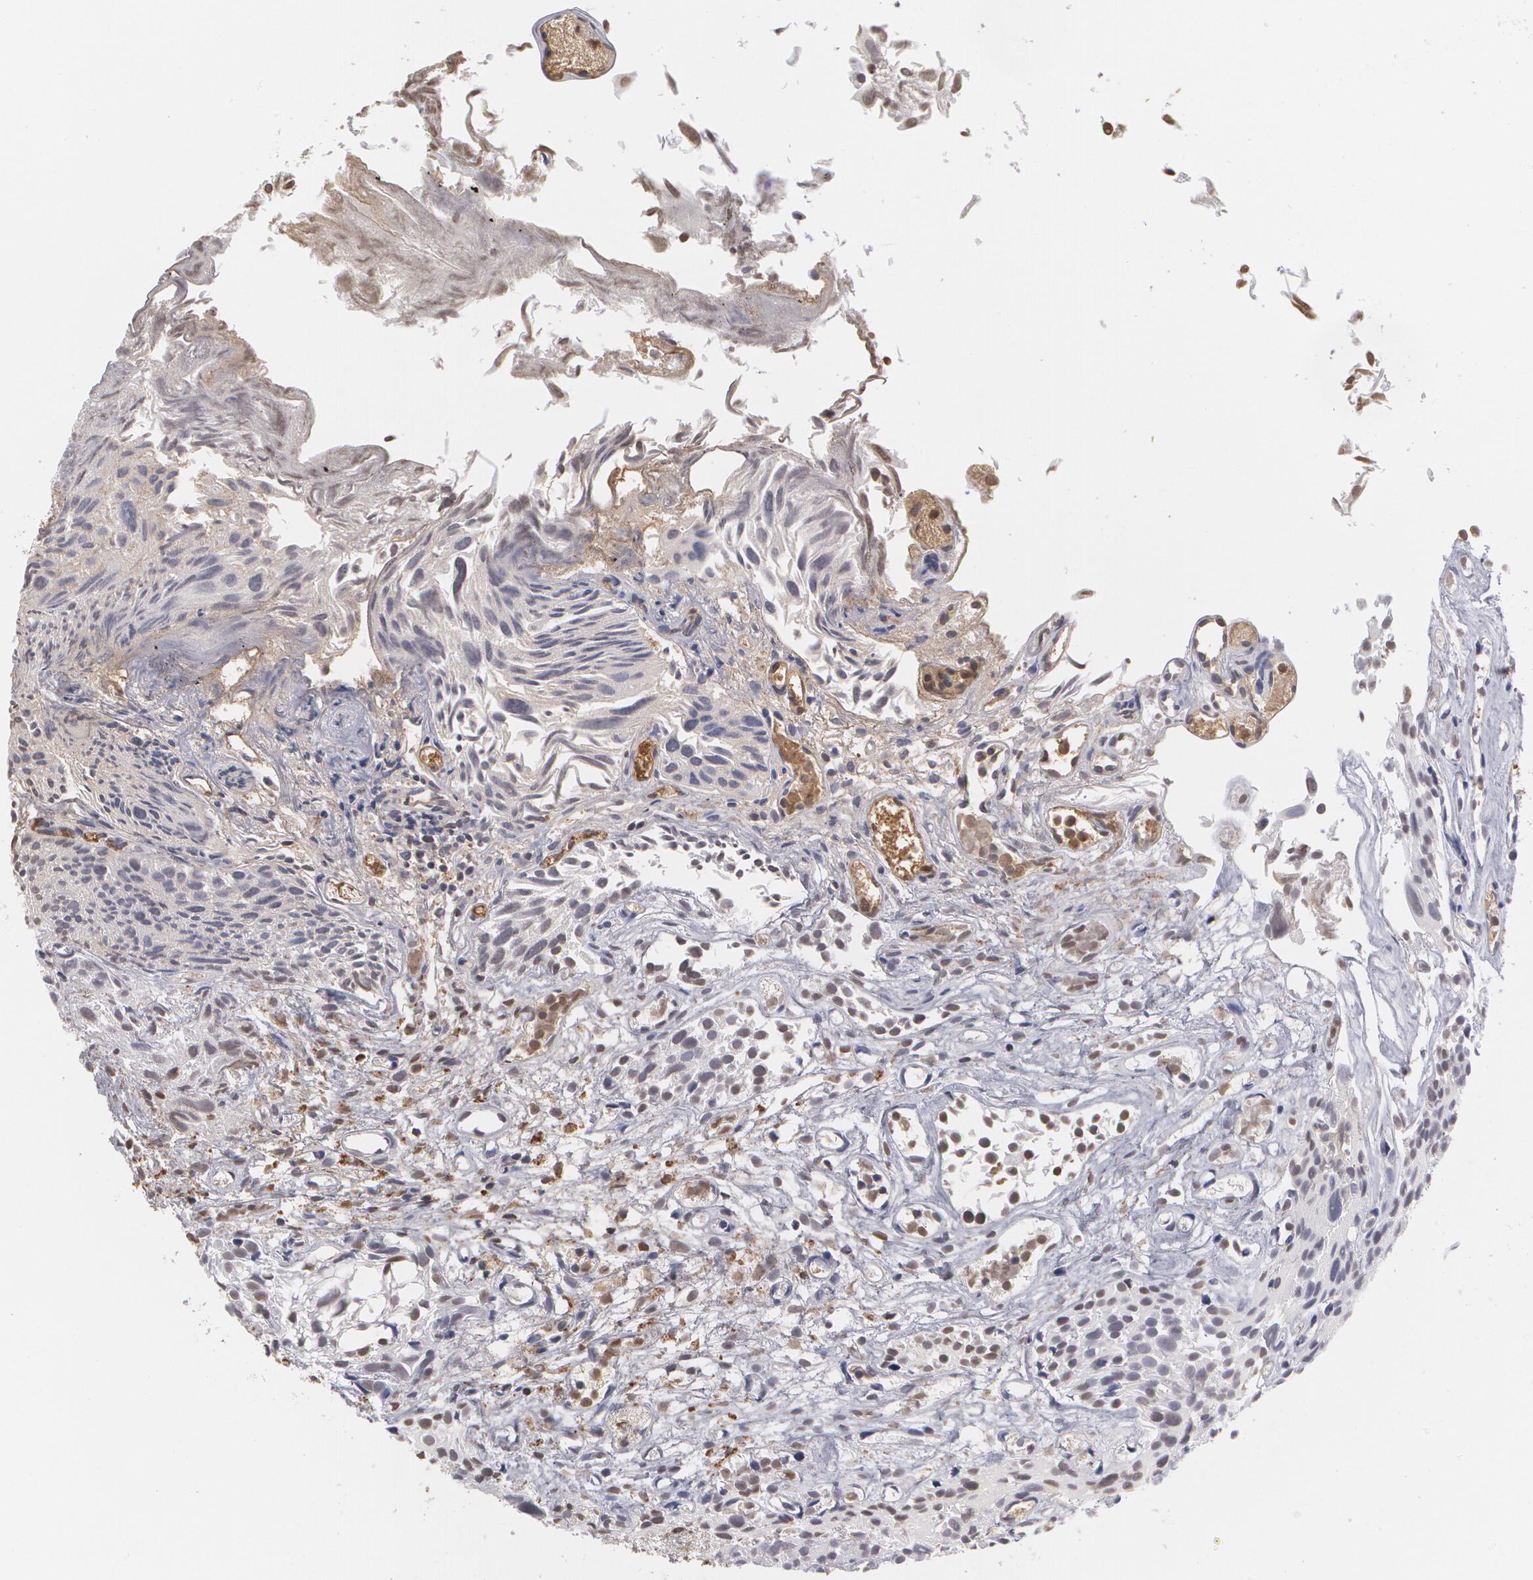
{"staining": {"intensity": "weak", "quantity": "25%-75%", "location": "nuclear"}, "tissue": "urothelial cancer", "cell_type": "Tumor cells", "image_type": "cancer", "snomed": [{"axis": "morphology", "description": "Urothelial carcinoma, High grade"}, {"axis": "topography", "description": "Urinary bladder"}], "caption": "Urothelial cancer was stained to show a protein in brown. There is low levels of weak nuclear staining in about 25%-75% of tumor cells.", "gene": "SERPINA1", "patient": {"sex": "female", "age": 78}}